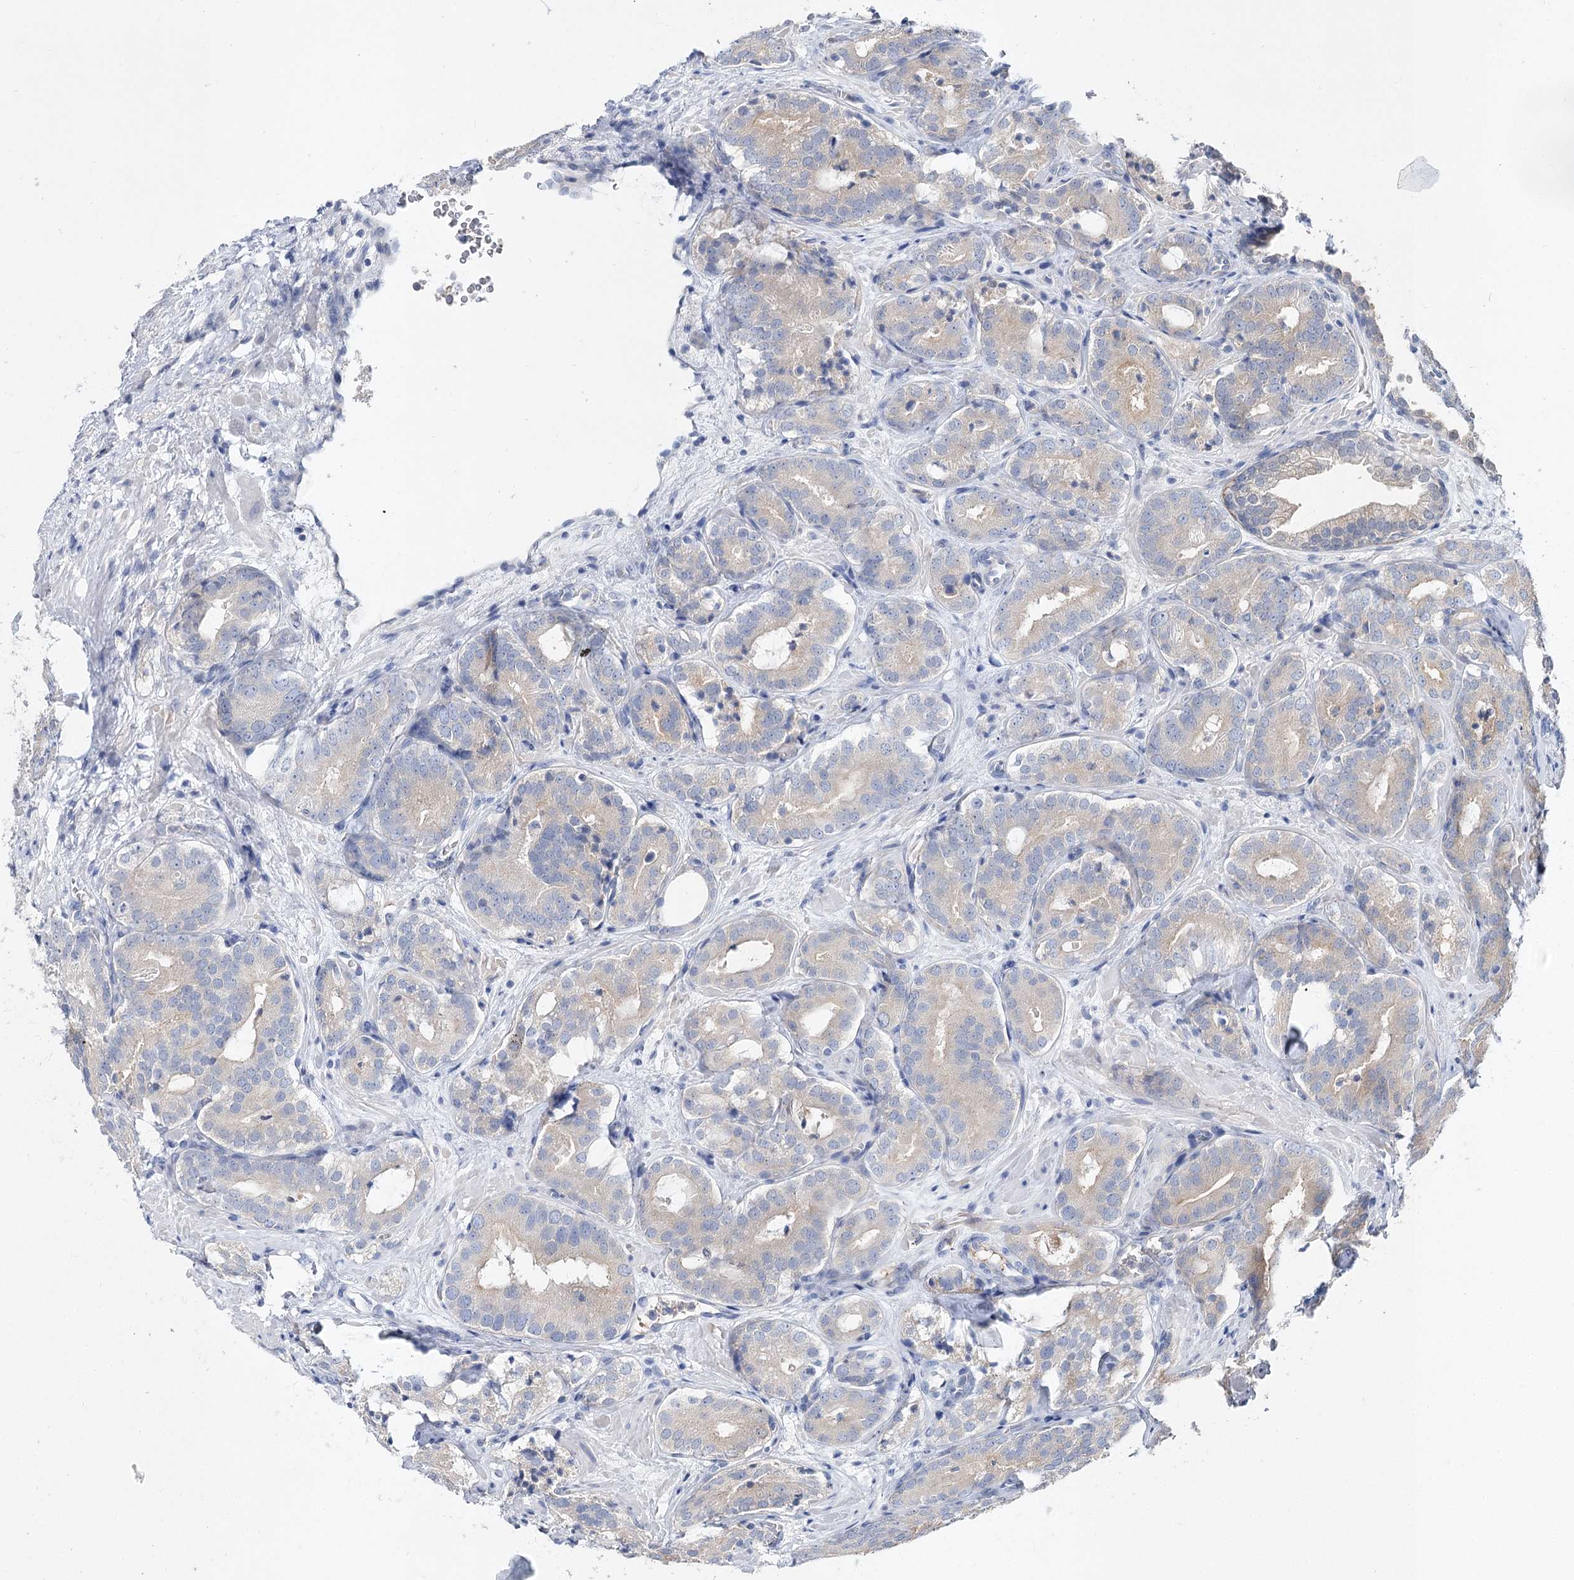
{"staining": {"intensity": "negative", "quantity": "none", "location": "none"}, "tissue": "prostate cancer", "cell_type": "Tumor cells", "image_type": "cancer", "snomed": [{"axis": "morphology", "description": "Adenocarcinoma, High grade"}, {"axis": "topography", "description": "Prostate"}], "caption": "Immunohistochemistry of high-grade adenocarcinoma (prostate) shows no positivity in tumor cells. (DAB IHC with hematoxylin counter stain).", "gene": "UGP2", "patient": {"sex": "male", "age": 57}}